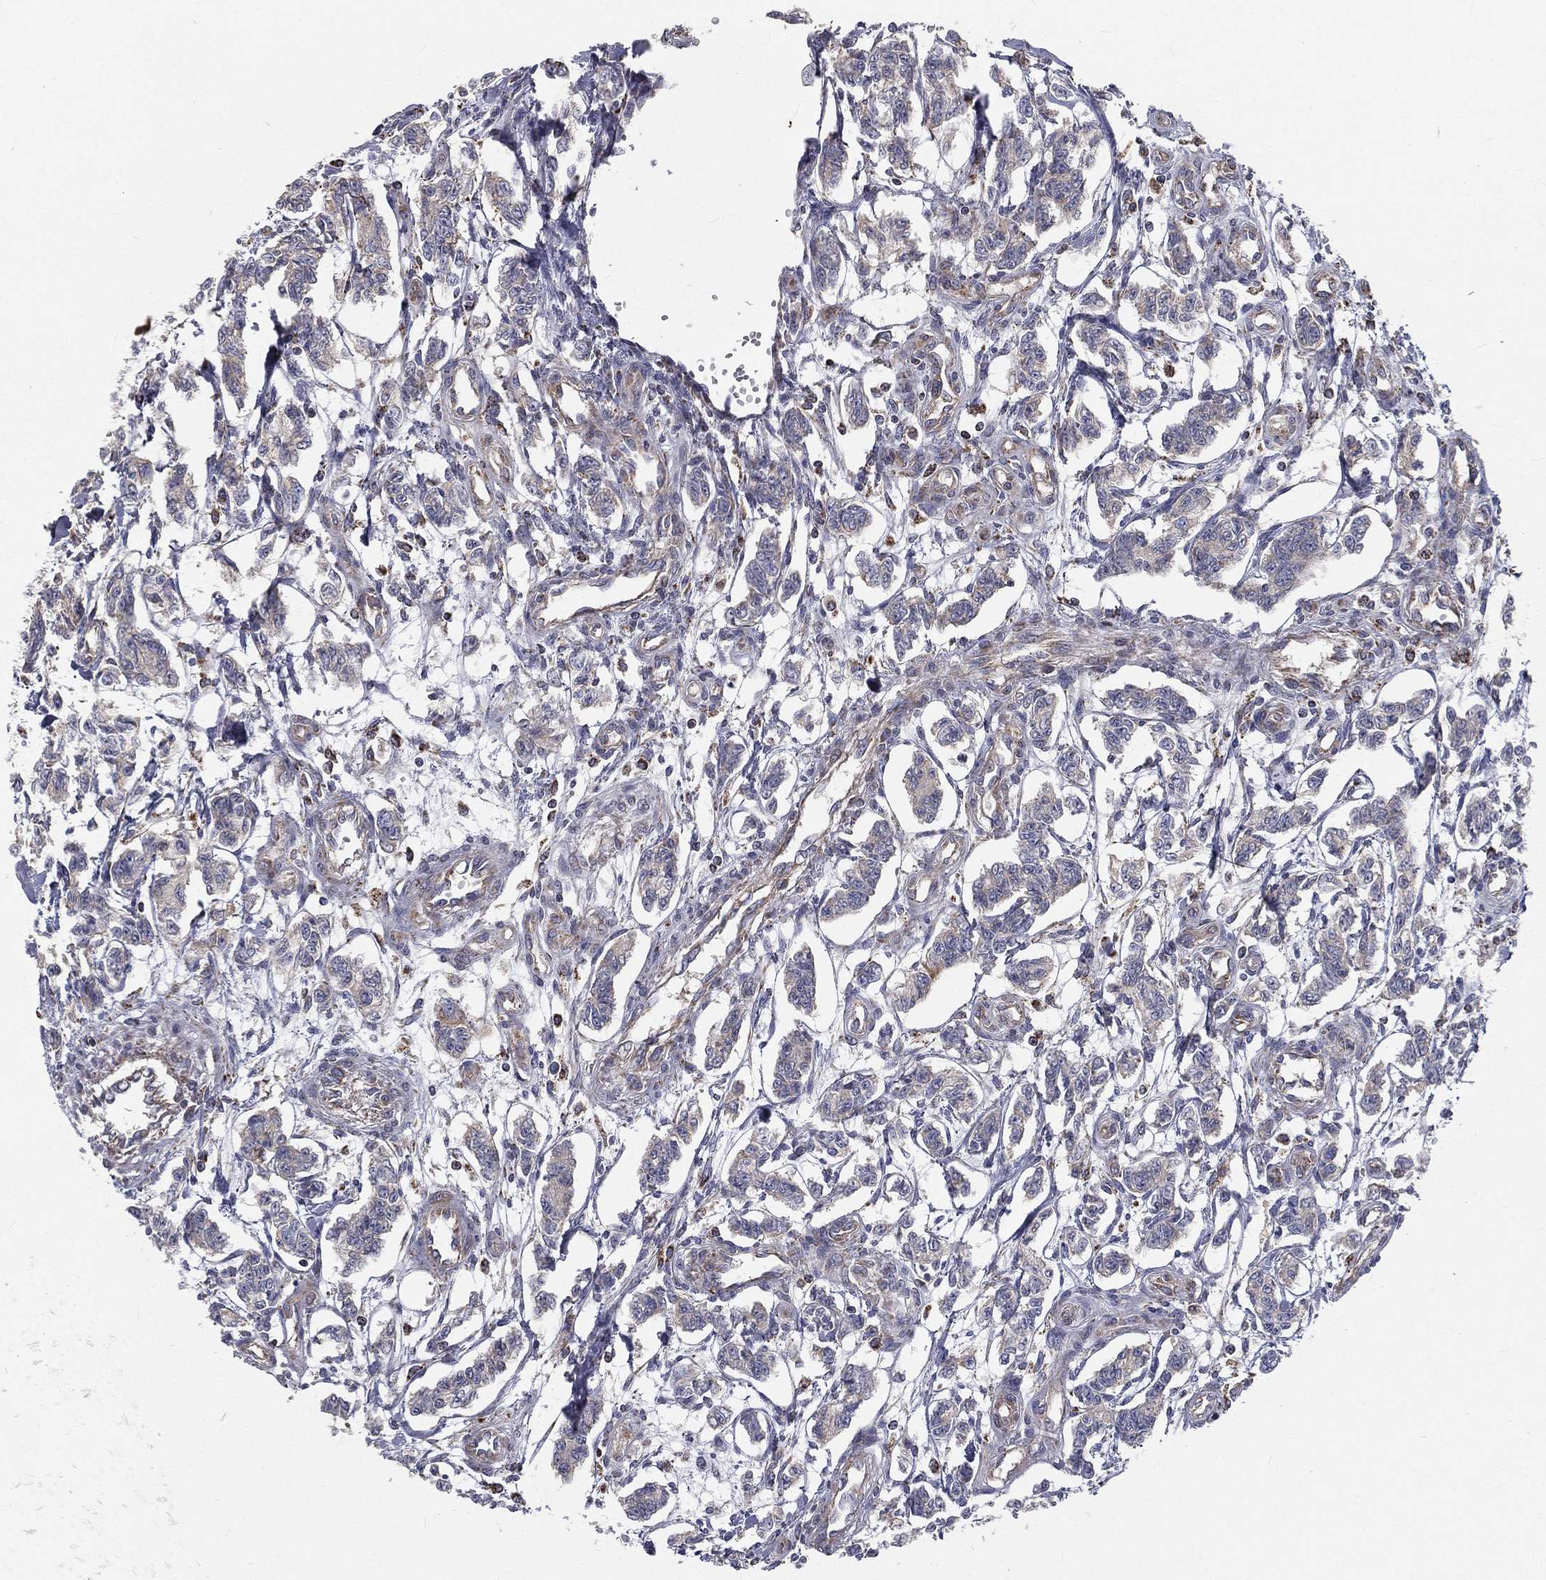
{"staining": {"intensity": "negative", "quantity": "none", "location": "none"}, "tissue": "carcinoid", "cell_type": "Tumor cells", "image_type": "cancer", "snomed": [{"axis": "morphology", "description": "Carcinoid, malignant, NOS"}, {"axis": "topography", "description": "Kidney"}], "caption": "IHC micrograph of human carcinoid stained for a protein (brown), which exhibits no expression in tumor cells.", "gene": "HADH", "patient": {"sex": "female", "age": 41}}